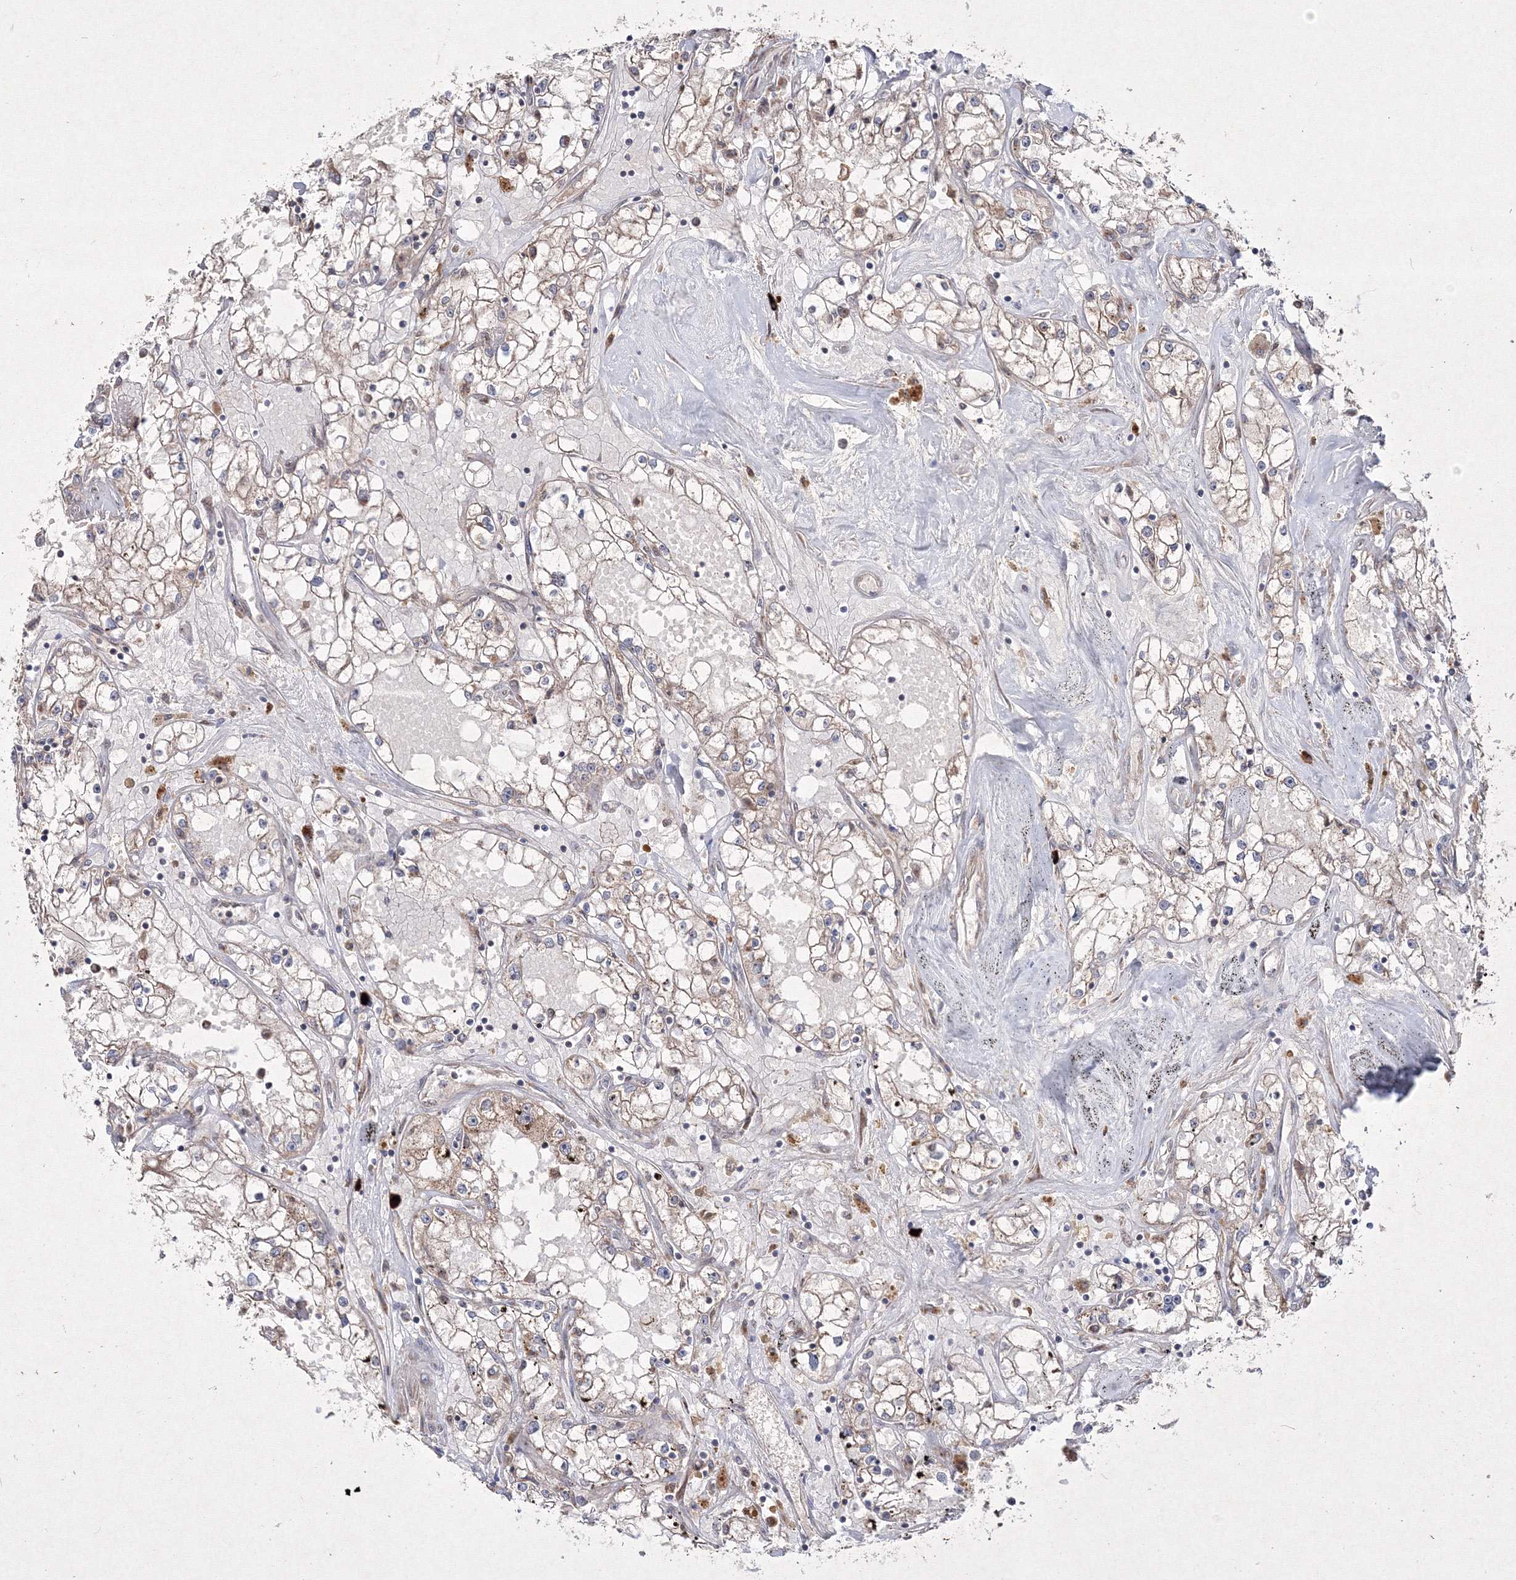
{"staining": {"intensity": "weak", "quantity": "<25%", "location": "cytoplasmic/membranous"}, "tissue": "renal cancer", "cell_type": "Tumor cells", "image_type": "cancer", "snomed": [{"axis": "morphology", "description": "Adenocarcinoma, NOS"}, {"axis": "topography", "description": "Kidney"}], "caption": "Tumor cells are negative for protein expression in human renal adenocarcinoma.", "gene": "PEX13", "patient": {"sex": "male", "age": 56}}